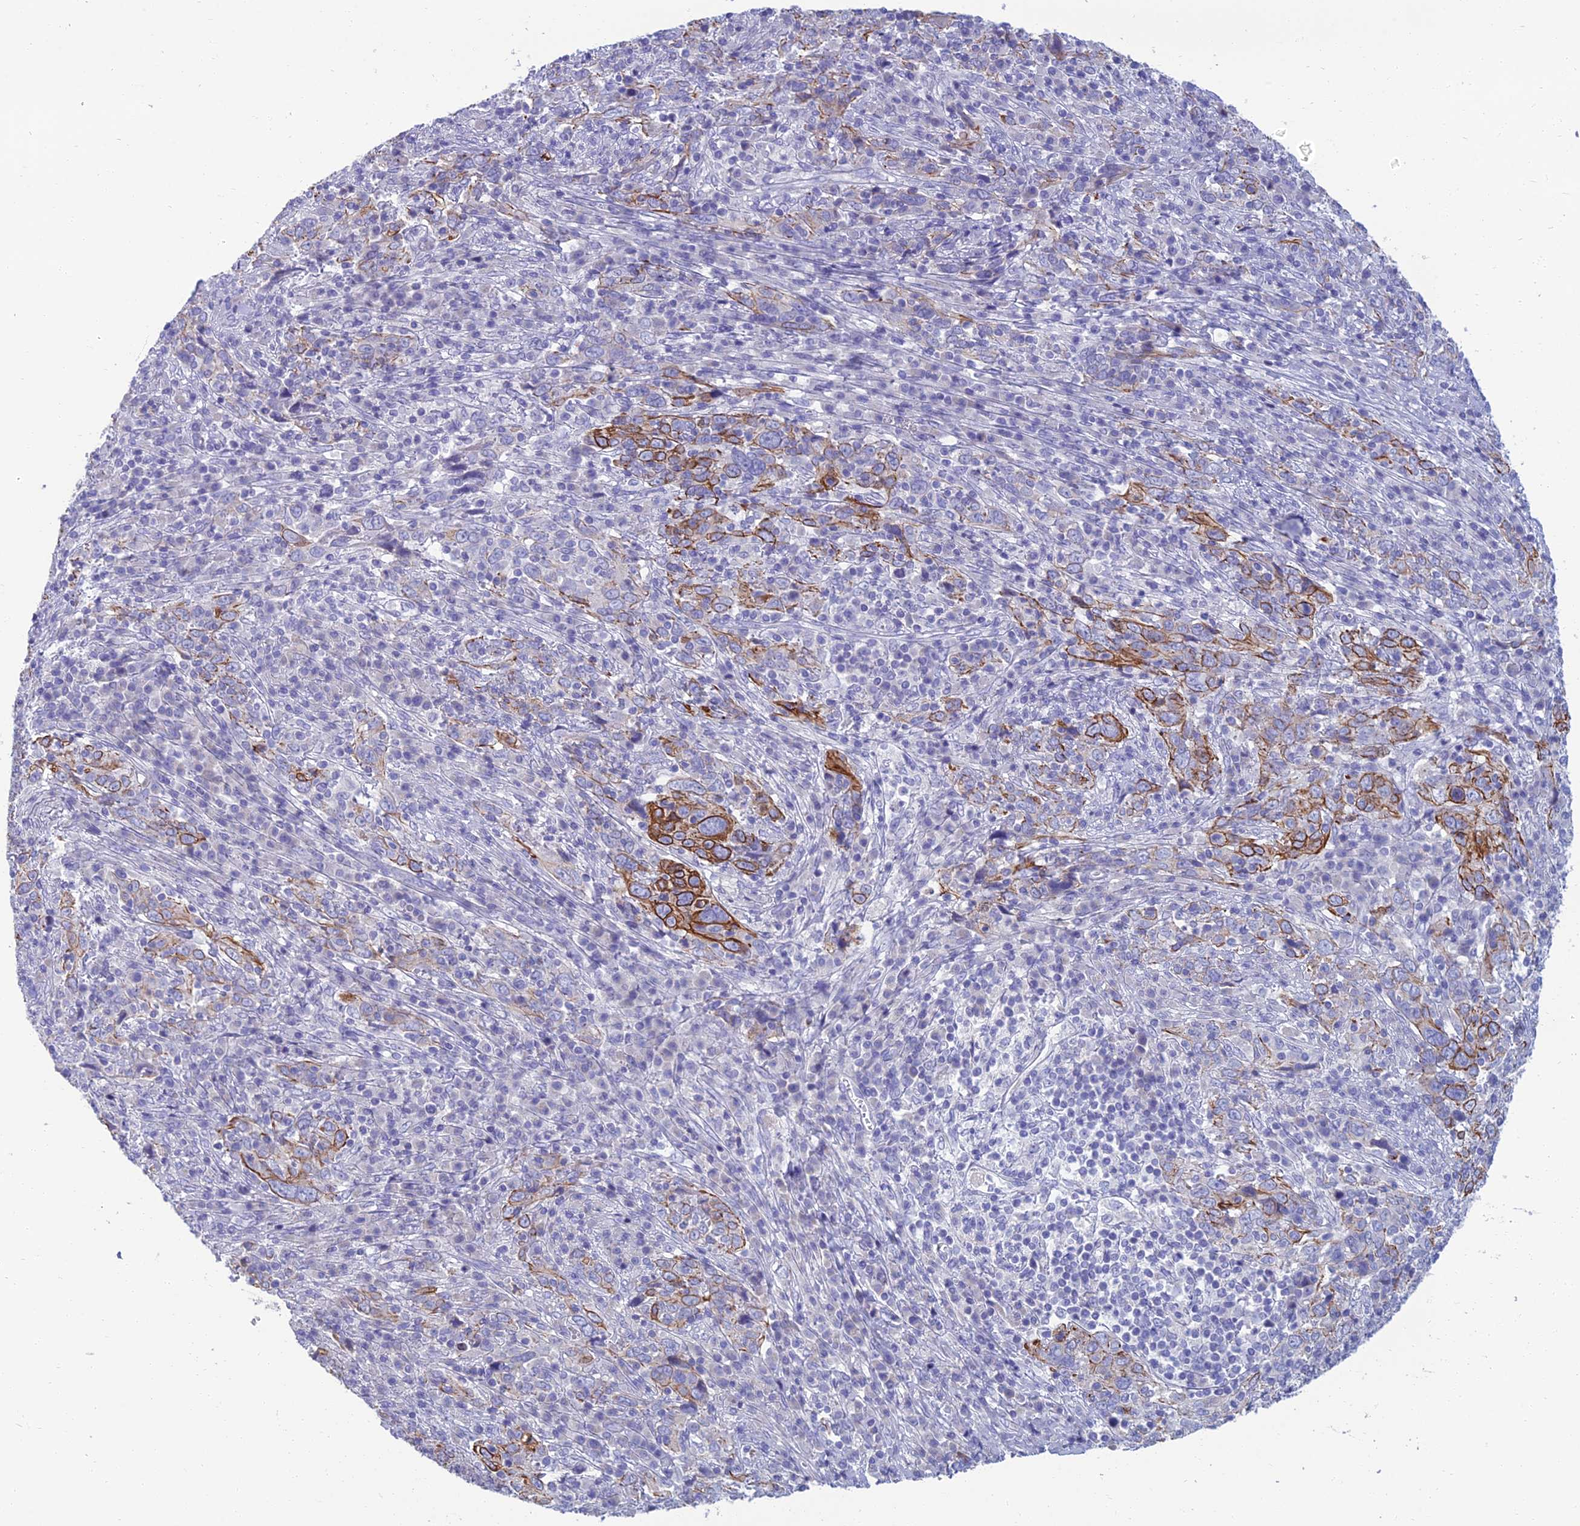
{"staining": {"intensity": "moderate", "quantity": "<25%", "location": "cytoplasmic/membranous"}, "tissue": "cervical cancer", "cell_type": "Tumor cells", "image_type": "cancer", "snomed": [{"axis": "morphology", "description": "Squamous cell carcinoma, NOS"}, {"axis": "topography", "description": "Cervix"}], "caption": "Cervical cancer (squamous cell carcinoma) tissue displays moderate cytoplasmic/membranous positivity in about <25% of tumor cells, visualized by immunohistochemistry.", "gene": "SPTLC3", "patient": {"sex": "female", "age": 46}}